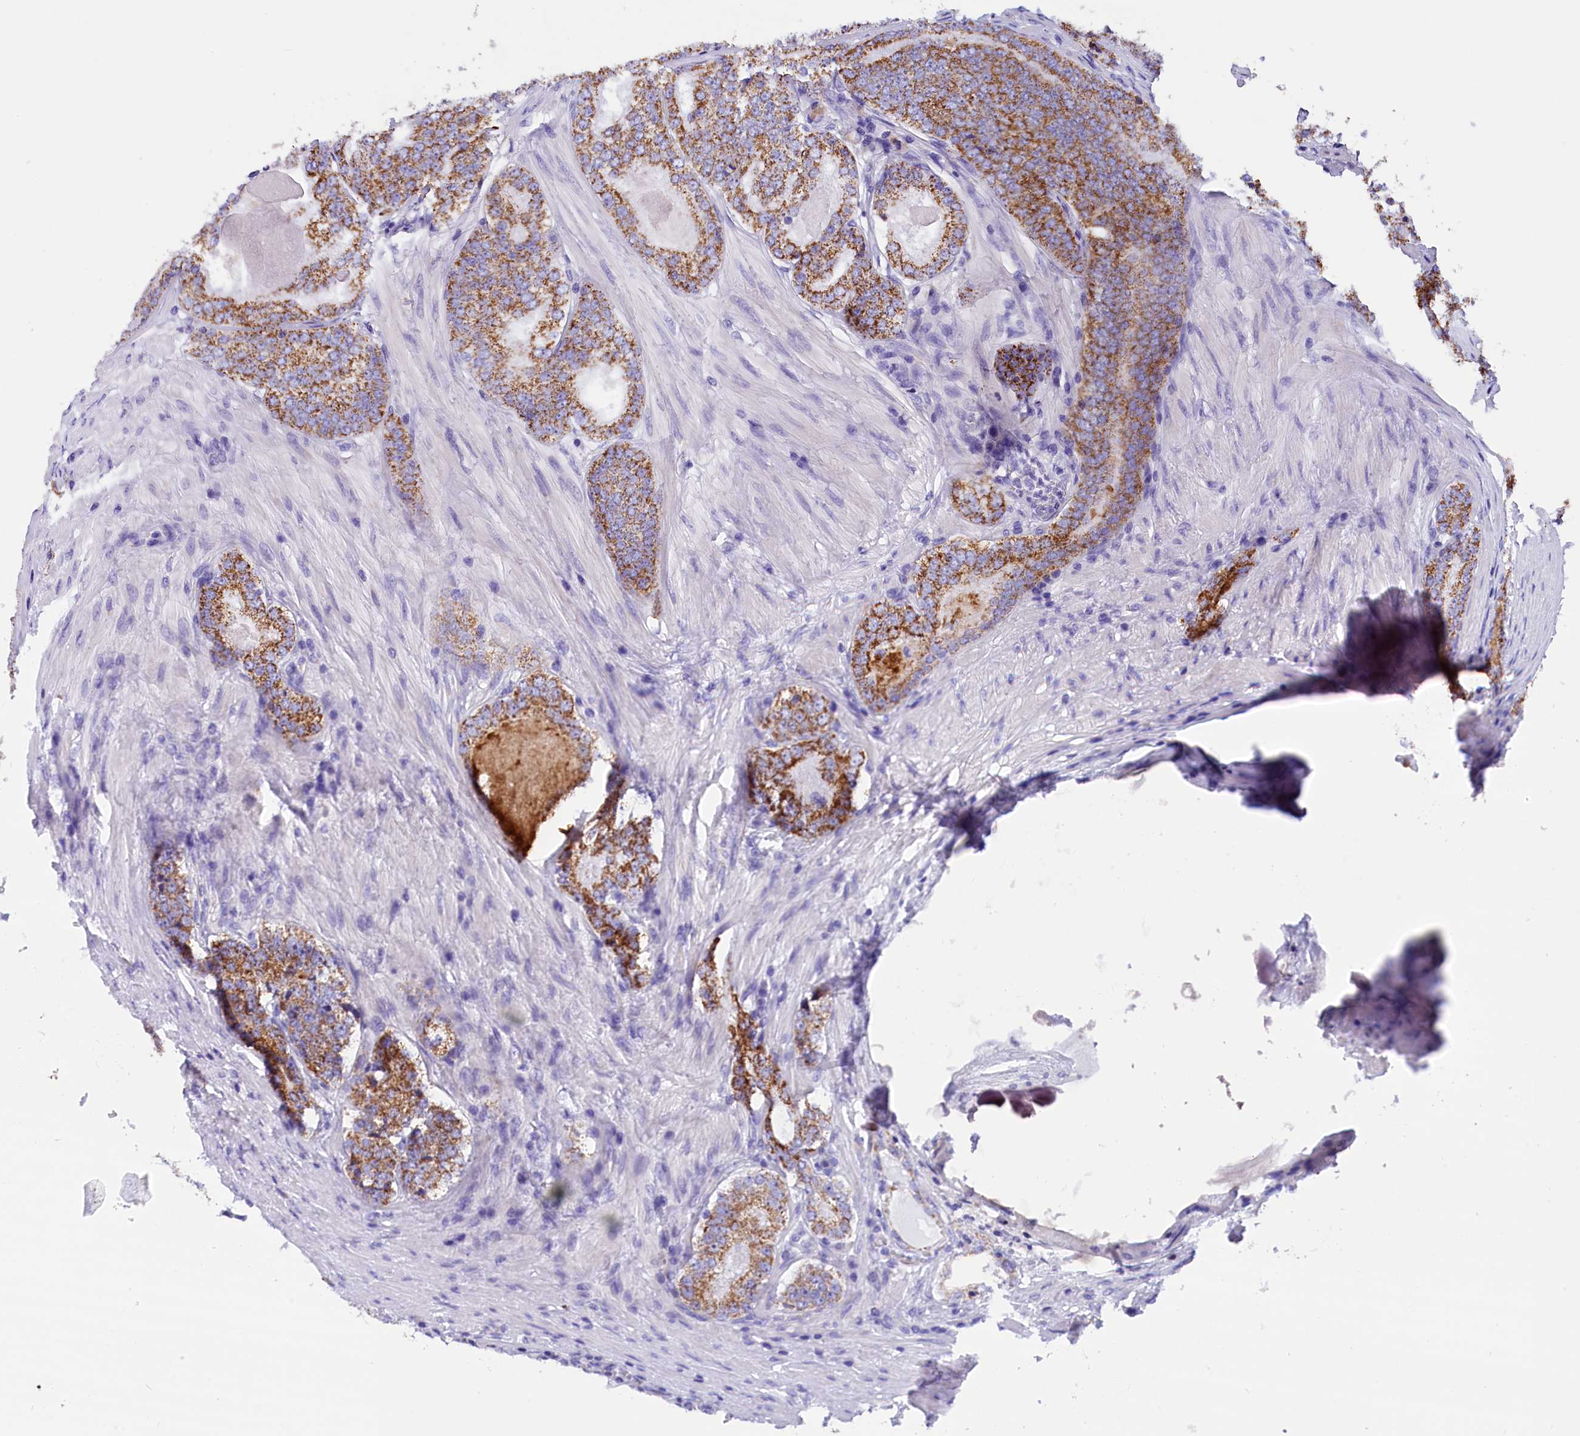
{"staining": {"intensity": "moderate", "quantity": ">75%", "location": "cytoplasmic/membranous"}, "tissue": "prostate cancer", "cell_type": "Tumor cells", "image_type": "cancer", "snomed": [{"axis": "morphology", "description": "Adenocarcinoma, Low grade"}, {"axis": "topography", "description": "Prostate"}], "caption": "This is a photomicrograph of IHC staining of prostate adenocarcinoma (low-grade), which shows moderate expression in the cytoplasmic/membranous of tumor cells.", "gene": "ABAT", "patient": {"sex": "male", "age": 68}}